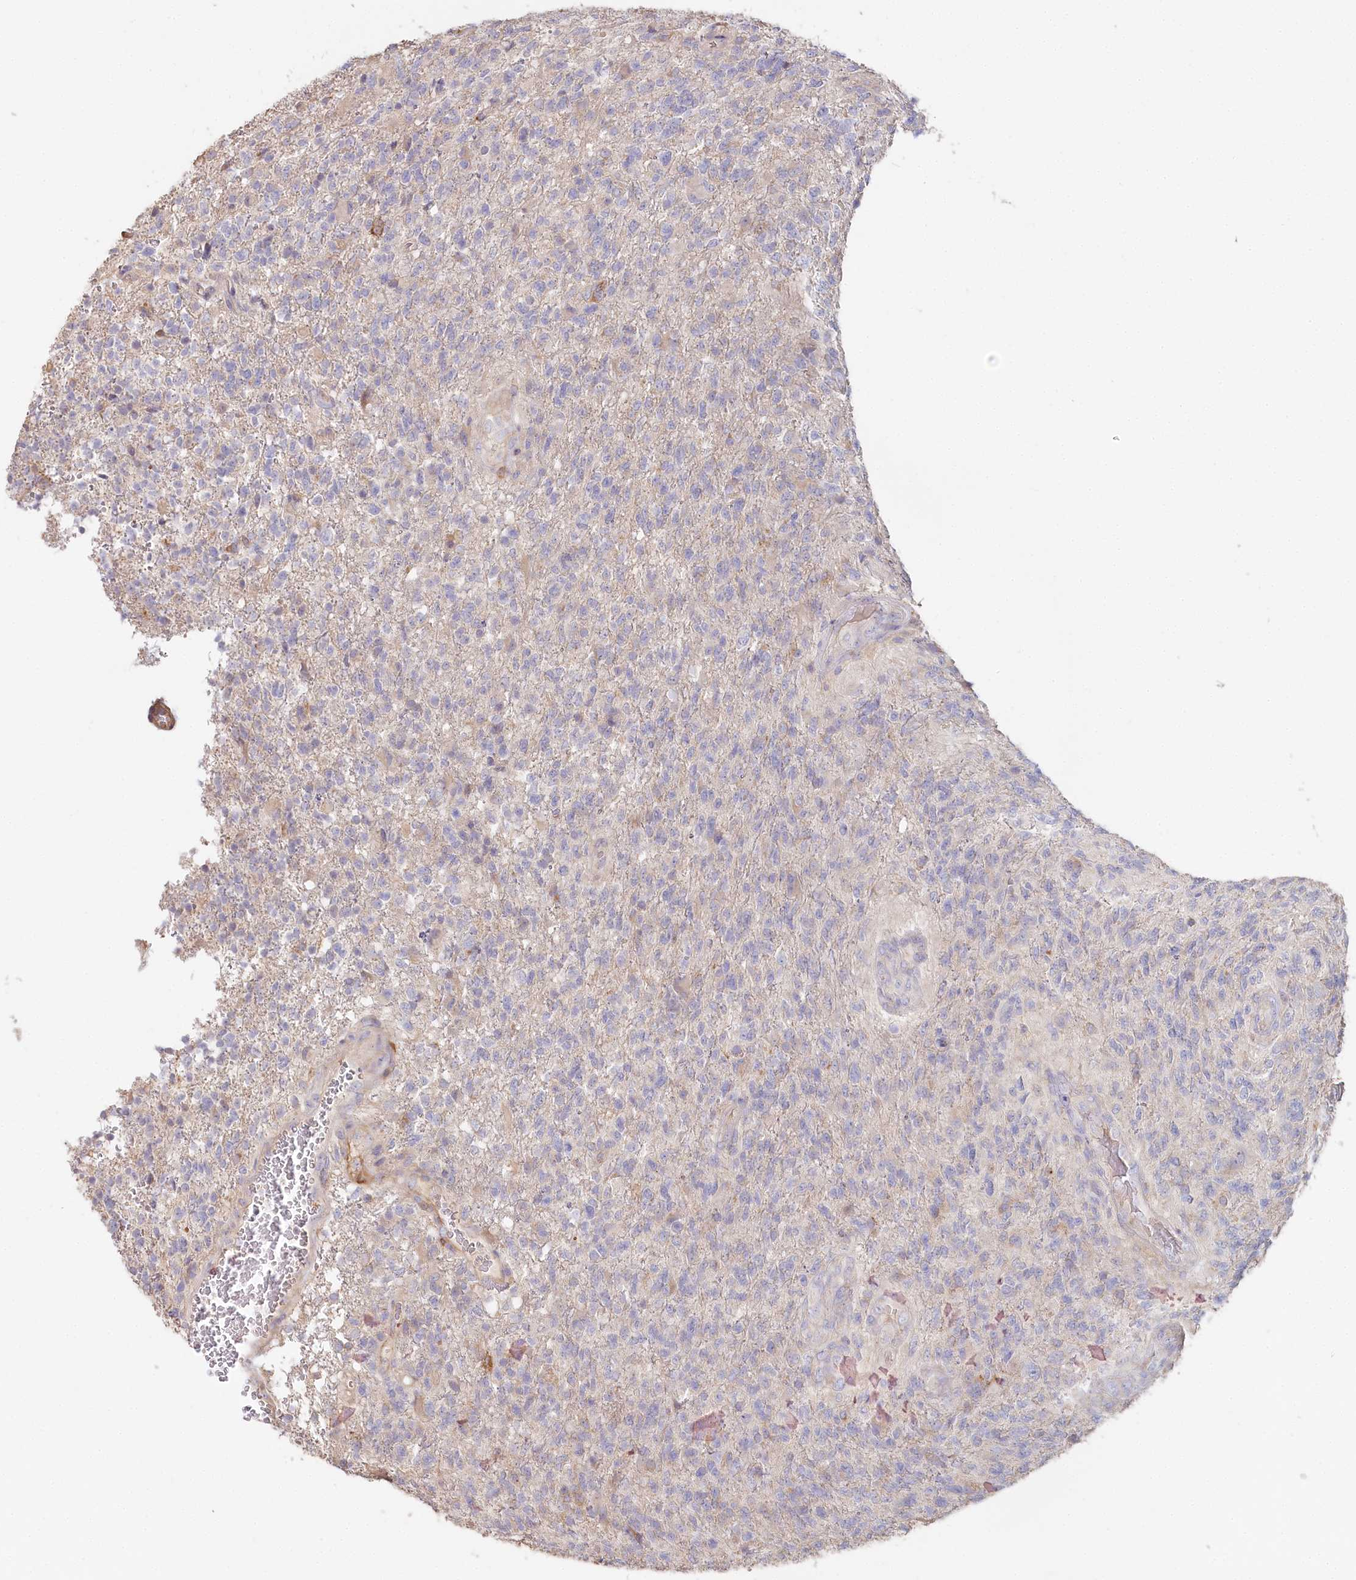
{"staining": {"intensity": "negative", "quantity": "none", "location": "none"}, "tissue": "glioma", "cell_type": "Tumor cells", "image_type": "cancer", "snomed": [{"axis": "morphology", "description": "Glioma, malignant, High grade"}, {"axis": "topography", "description": "Brain"}], "caption": "This image is of malignant glioma (high-grade) stained with immunohistochemistry to label a protein in brown with the nuclei are counter-stained blue. There is no expression in tumor cells.", "gene": "RBP5", "patient": {"sex": "male", "age": 56}}